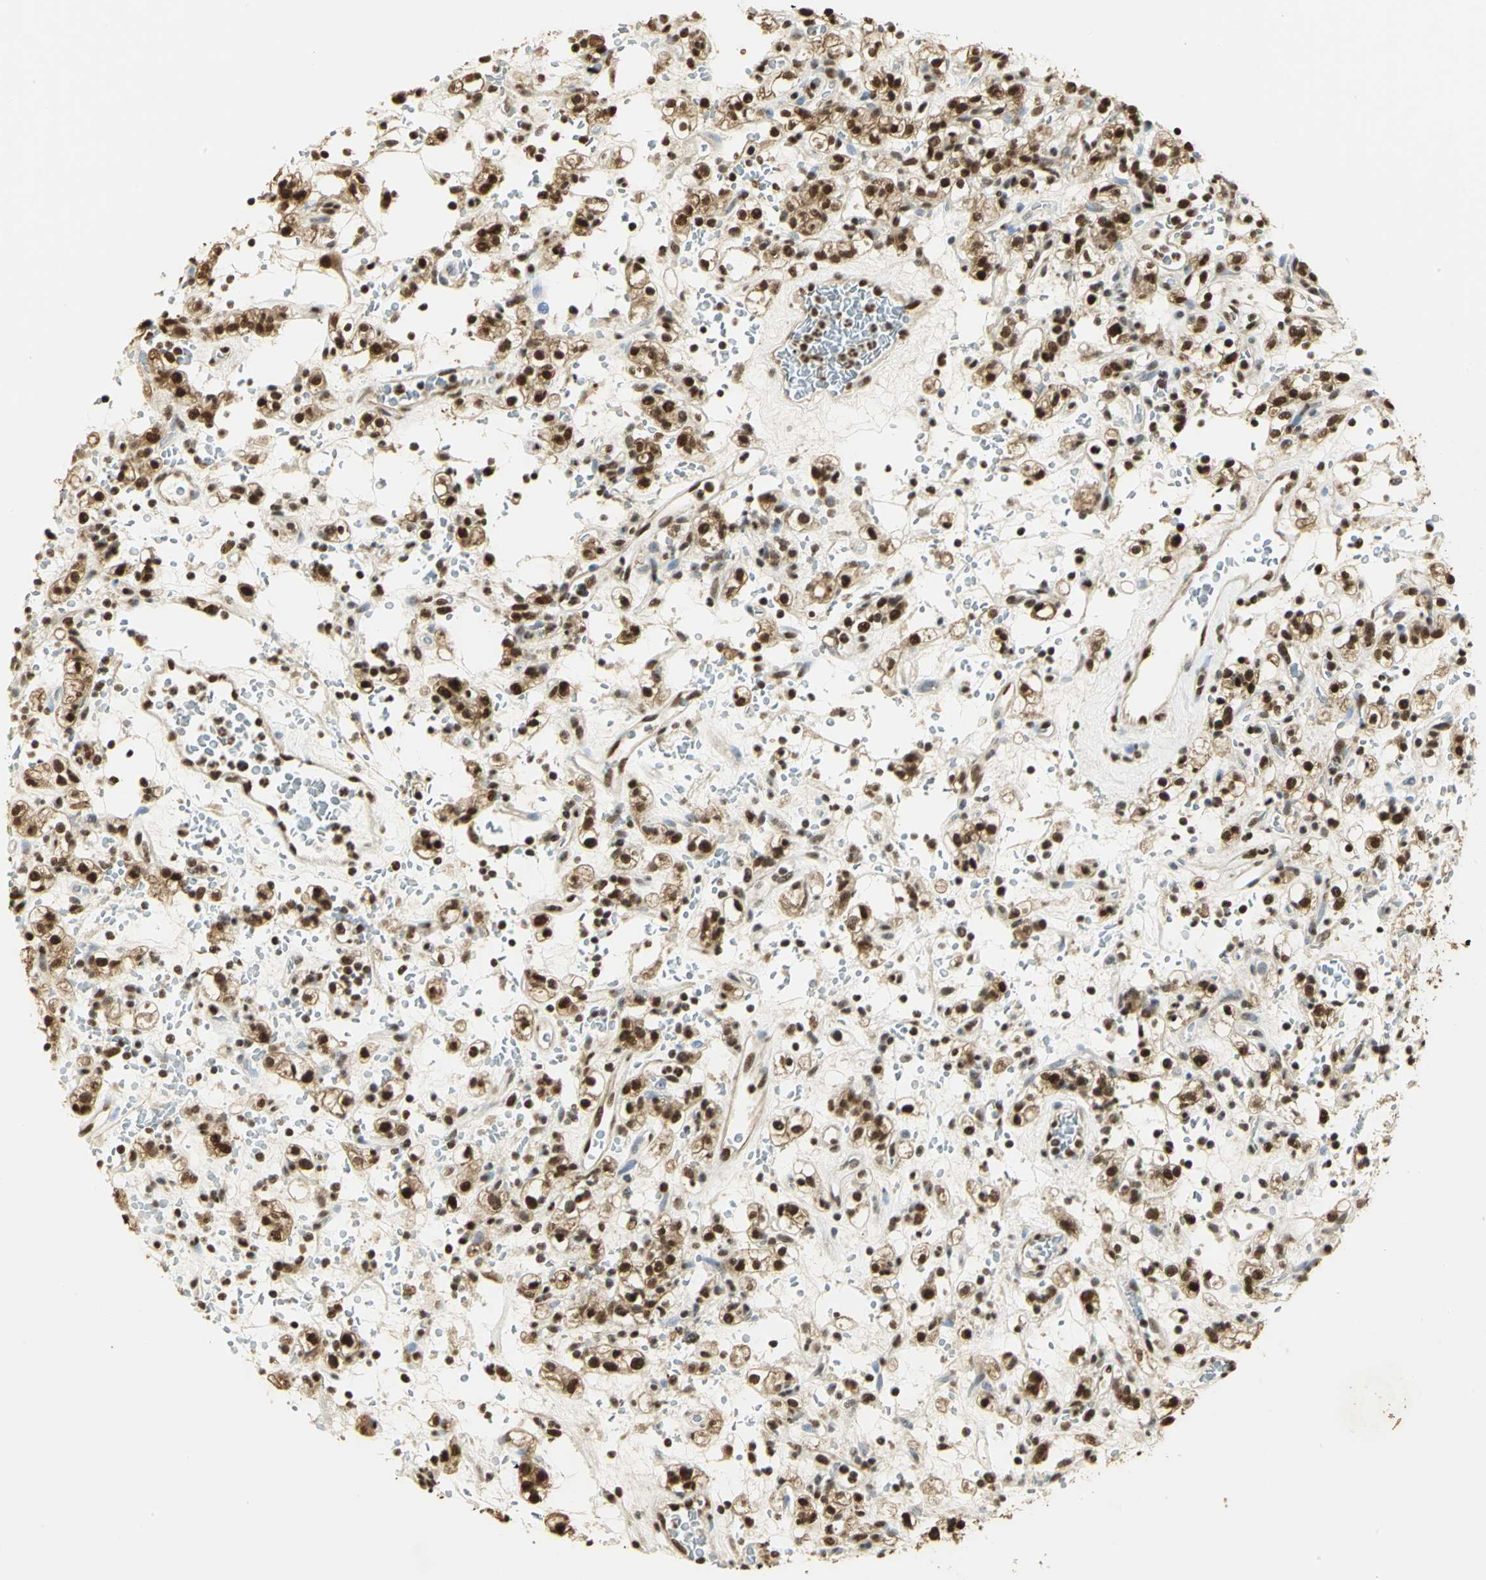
{"staining": {"intensity": "strong", "quantity": ">75%", "location": "cytoplasmic/membranous,nuclear"}, "tissue": "renal cancer", "cell_type": "Tumor cells", "image_type": "cancer", "snomed": [{"axis": "morphology", "description": "Normal tissue, NOS"}, {"axis": "morphology", "description": "Adenocarcinoma, NOS"}, {"axis": "topography", "description": "Kidney"}], "caption": "Adenocarcinoma (renal) was stained to show a protein in brown. There is high levels of strong cytoplasmic/membranous and nuclear expression in about >75% of tumor cells.", "gene": "SET", "patient": {"sex": "female", "age": 72}}